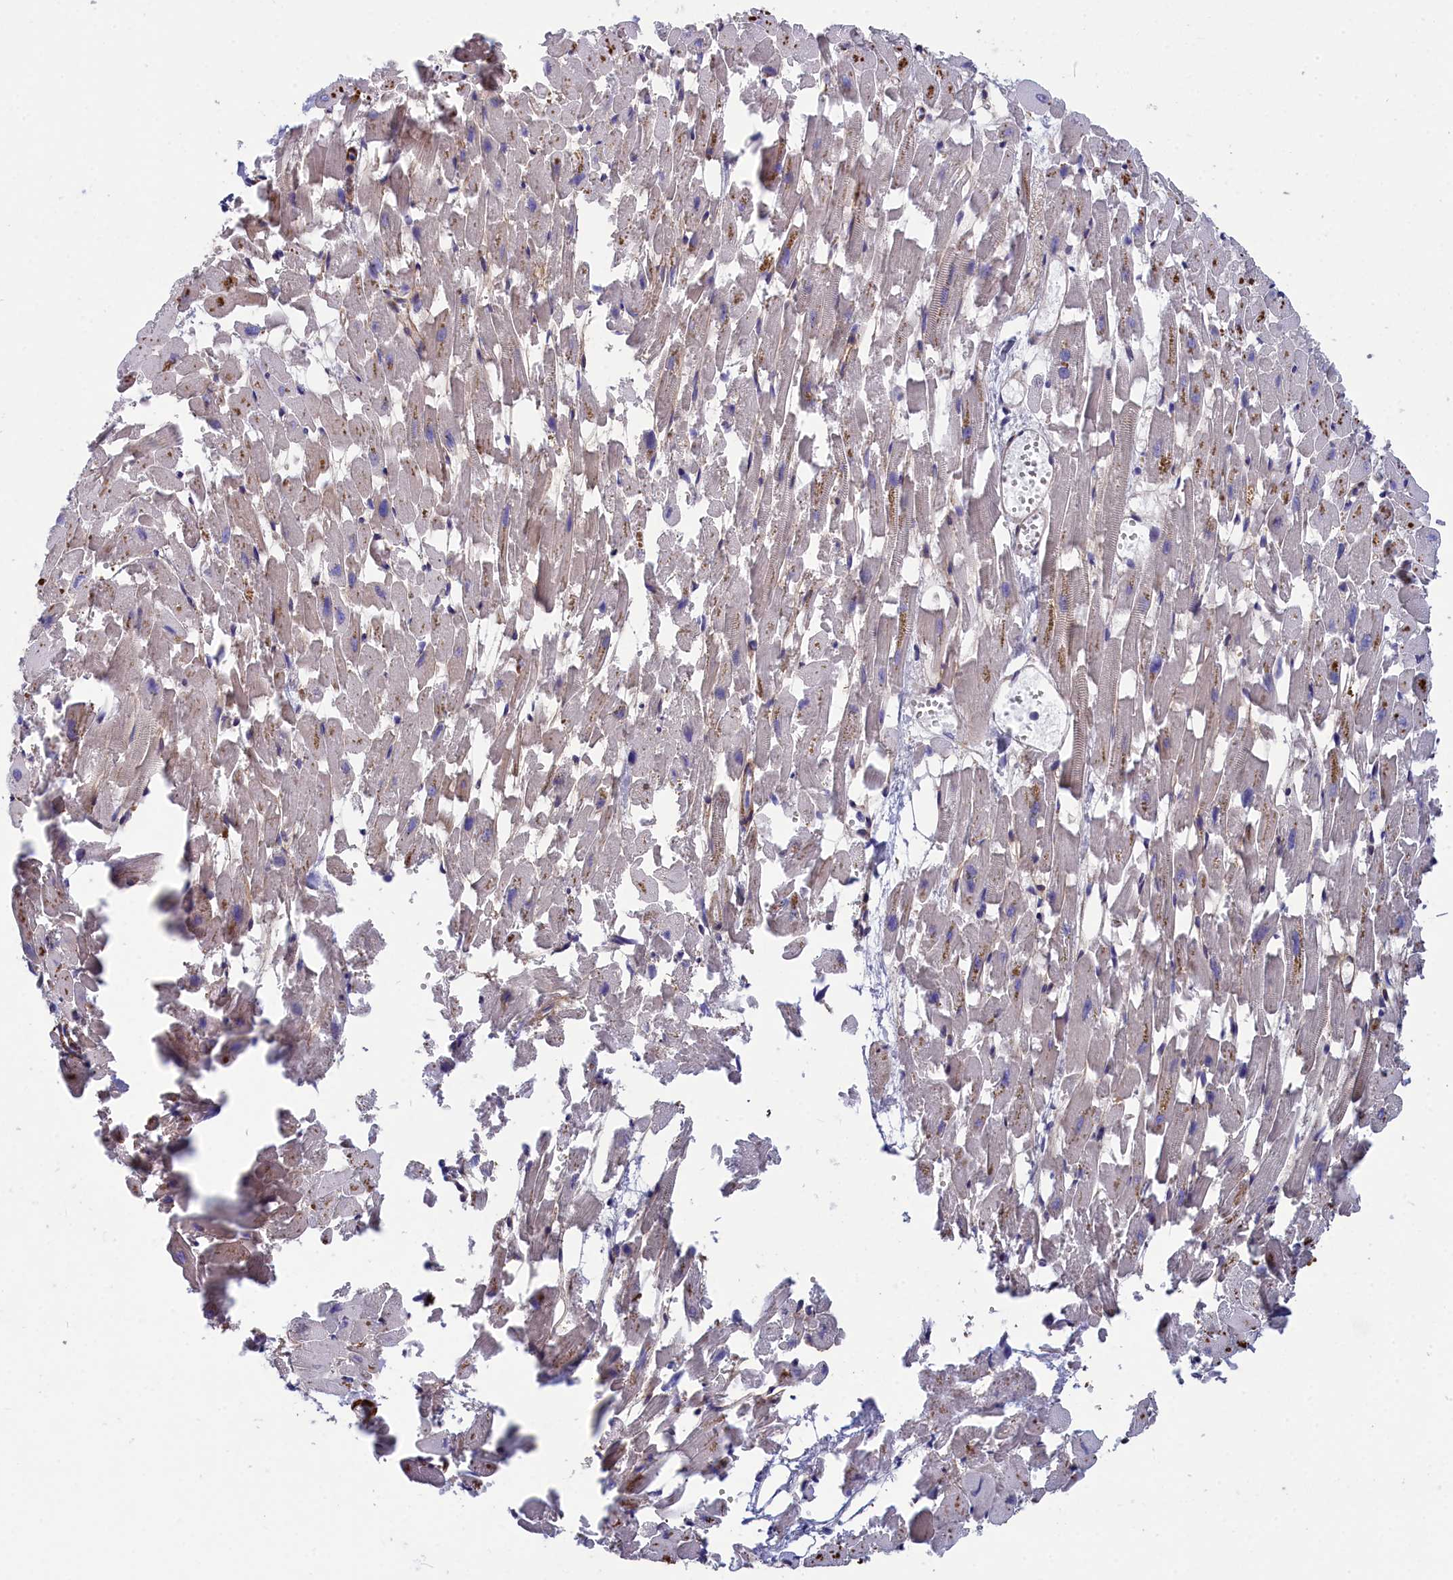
{"staining": {"intensity": "moderate", "quantity": "<25%", "location": "cytoplasmic/membranous"}, "tissue": "heart muscle", "cell_type": "Cardiomyocytes", "image_type": "normal", "snomed": [{"axis": "morphology", "description": "Normal tissue, NOS"}, {"axis": "topography", "description": "Heart"}], "caption": "Immunohistochemical staining of benign heart muscle exhibits moderate cytoplasmic/membranous protein expression in approximately <25% of cardiomyocytes. The staining was performed using DAB, with brown indicating positive protein expression. Nuclei are stained blue with hematoxylin.", "gene": "TUBGCP4", "patient": {"sex": "female", "age": 64}}